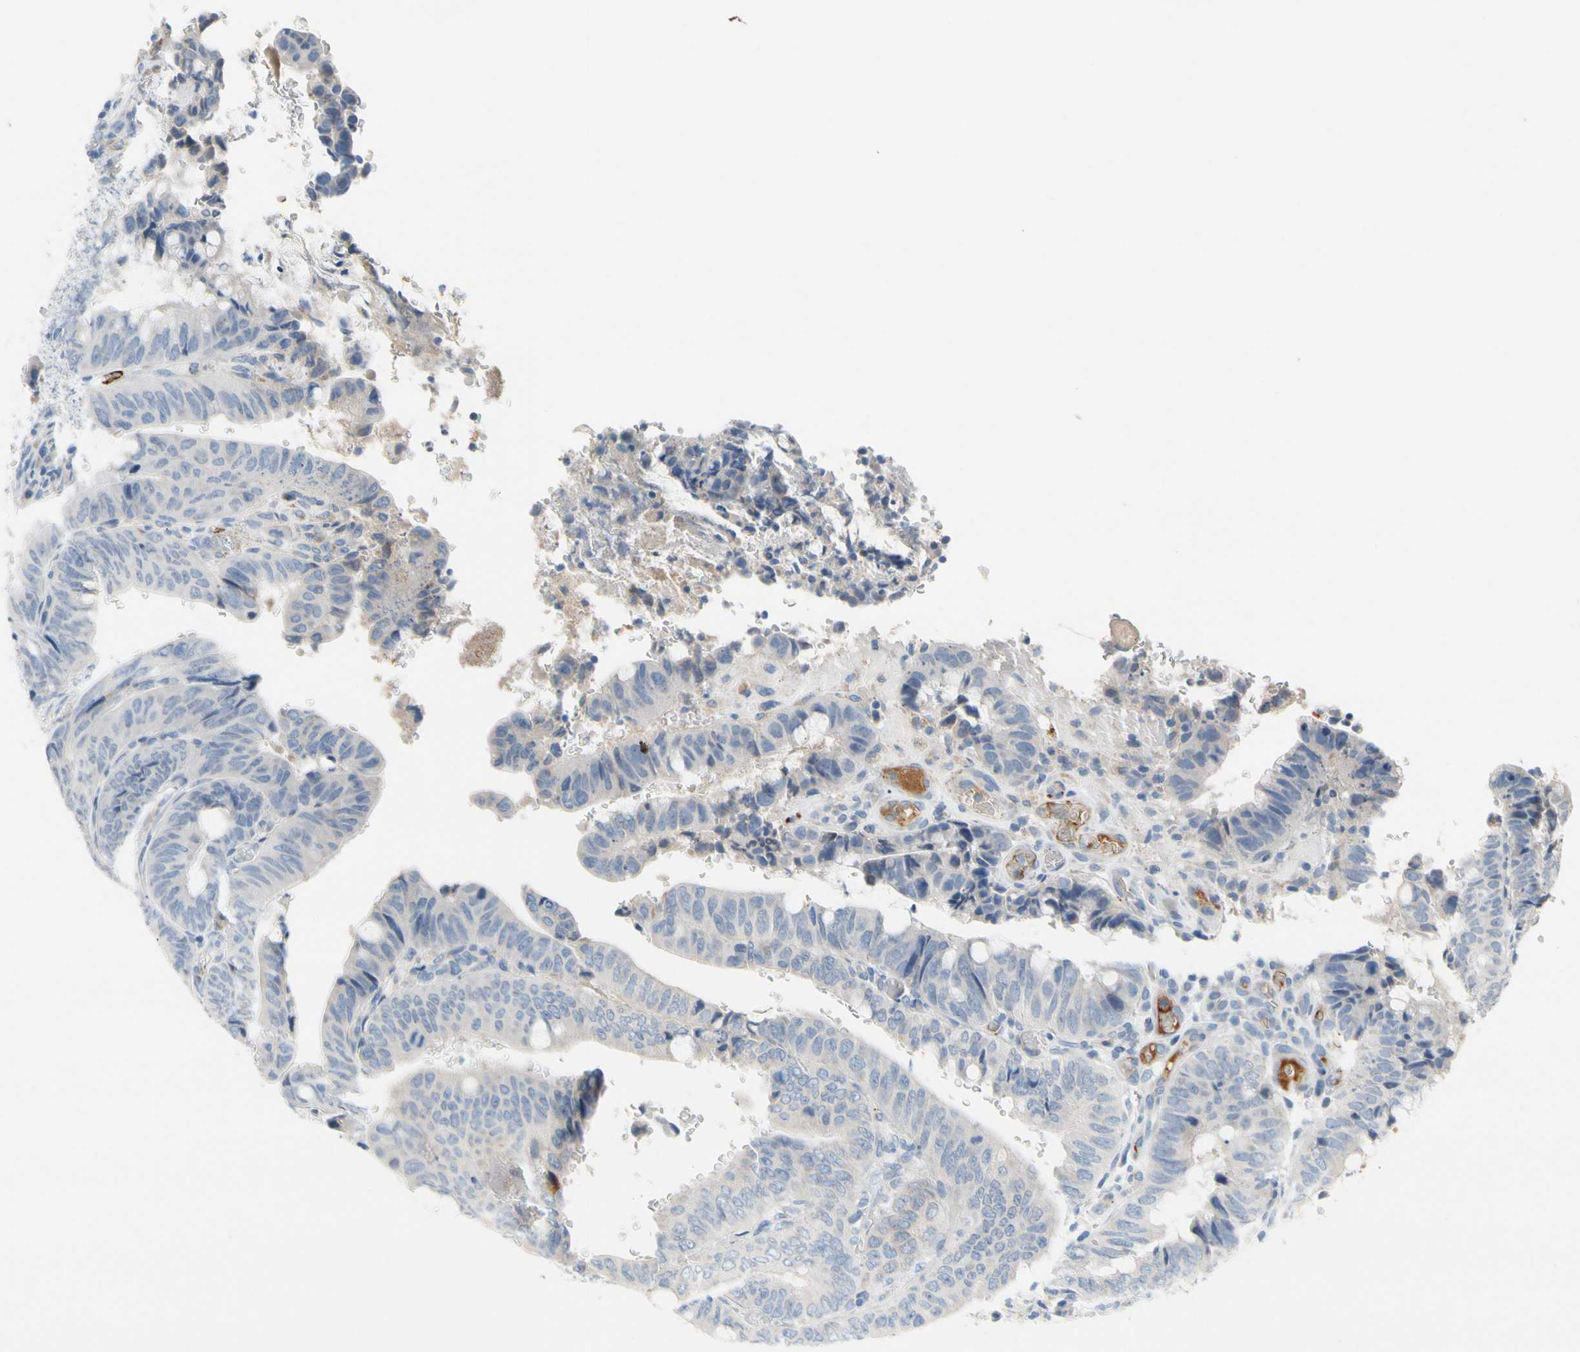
{"staining": {"intensity": "negative", "quantity": "none", "location": "none"}, "tissue": "colorectal cancer", "cell_type": "Tumor cells", "image_type": "cancer", "snomed": [{"axis": "morphology", "description": "Normal tissue, NOS"}, {"axis": "morphology", "description": "Adenocarcinoma, NOS"}, {"axis": "topography", "description": "Rectum"}, {"axis": "topography", "description": "Peripheral nerve tissue"}], "caption": "An image of human colorectal cancer is negative for staining in tumor cells.", "gene": "CNDP1", "patient": {"sex": "male", "age": 92}}